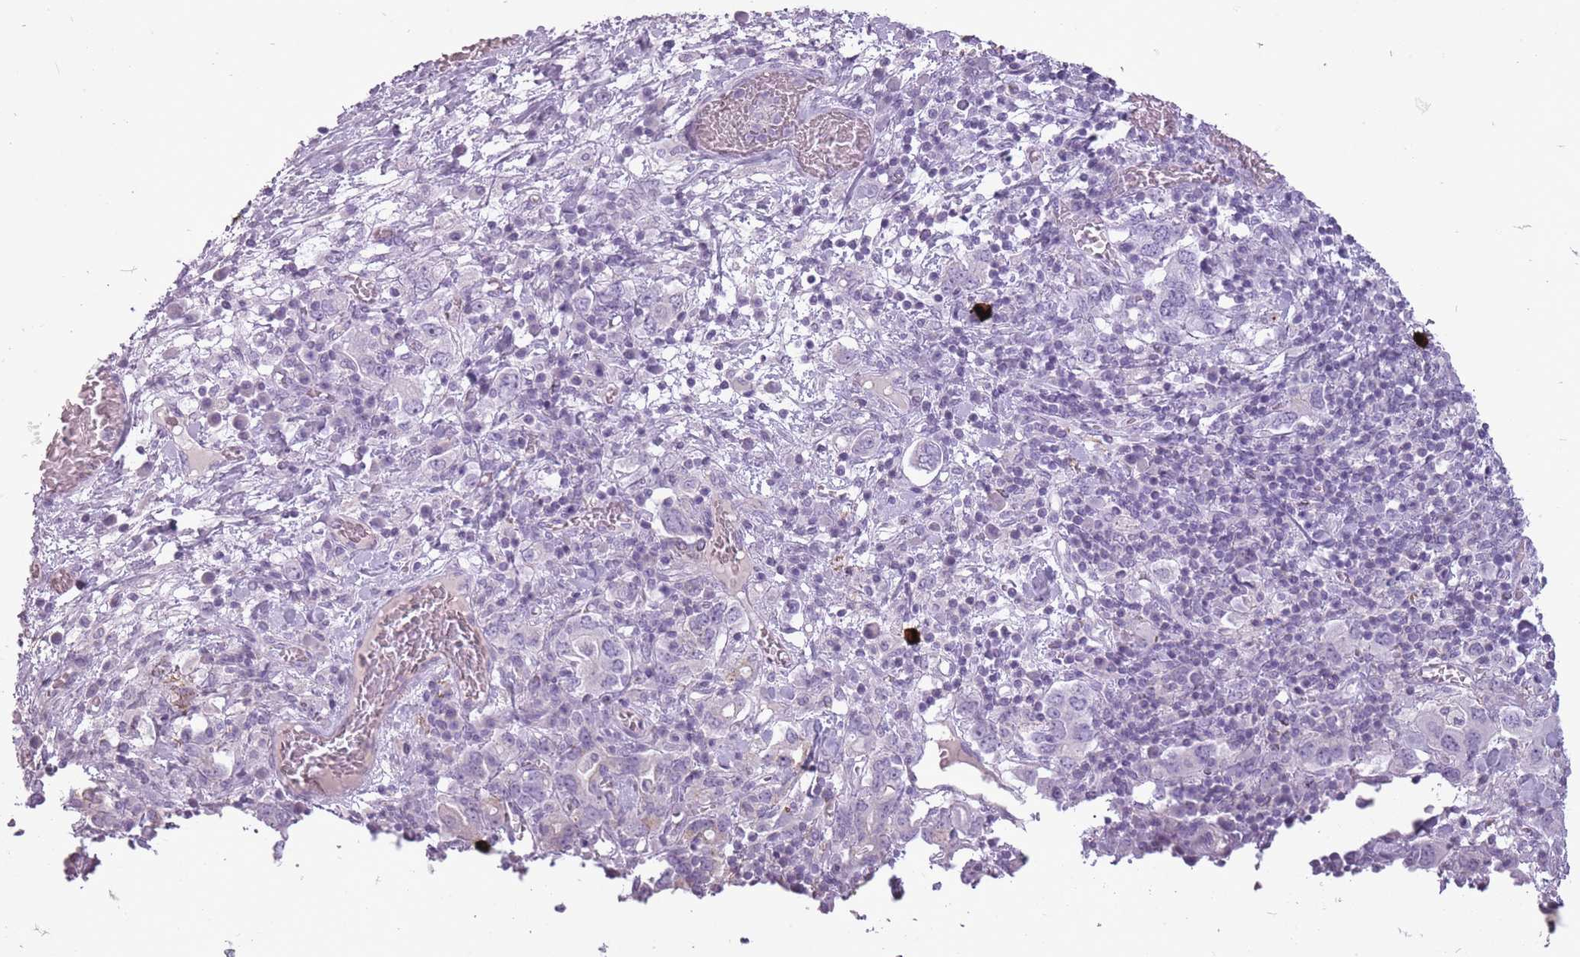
{"staining": {"intensity": "negative", "quantity": "none", "location": "none"}, "tissue": "stomach cancer", "cell_type": "Tumor cells", "image_type": "cancer", "snomed": [{"axis": "morphology", "description": "Adenocarcinoma, NOS"}, {"axis": "topography", "description": "Stomach, upper"}, {"axis": "topography", "description": "Stomach"}], "caption": "High power microscopy micrograph of an immunohistochemistry (IHC) micrograph of stomach adenocarcinoma, revealing no significant expression in tumor cells. (DAB immunohistochemistry, high magnification).", "gene": "RFX4", "patient": {"sex": "male", "age": 62}}